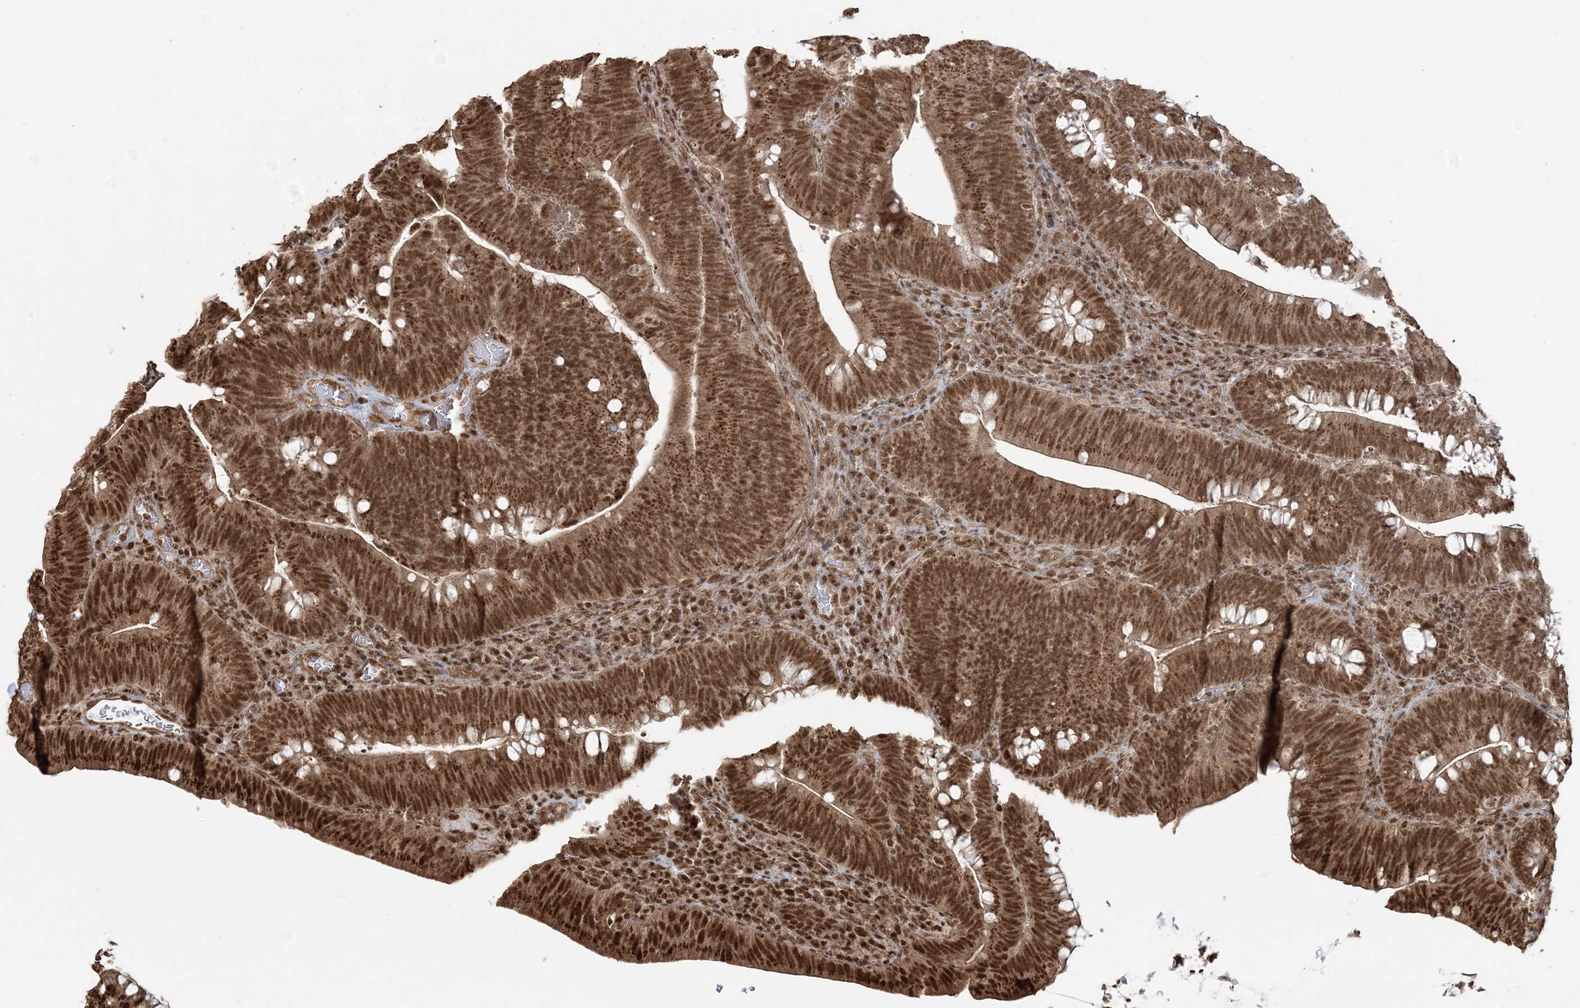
{"staining": {"intensity": "strong", "quantity": ">75%", "location": "cytoplasmic/membranous,nuclear"}, "tissue": "colorectal cancer", "cell_type": "Tumor cells", "image_type": "cancer", "snomed": [{"axis": "morphology", "description": "Normal tissue, NOS"}, {"axis": "topography", "description": "Colon"}], "caption": "Immunohistochemical staining of human colorectal cancer displays strong cytoplasmic/membranous and nuclear protein expression in approximately >75% of tumor cells. (DAB (3,3'-diaminobenzidine) IHC, brown staining for protein, blue staining for nuclei).", "gene": "ZNF839", "patient": {"sex": "female", "age": 82}}